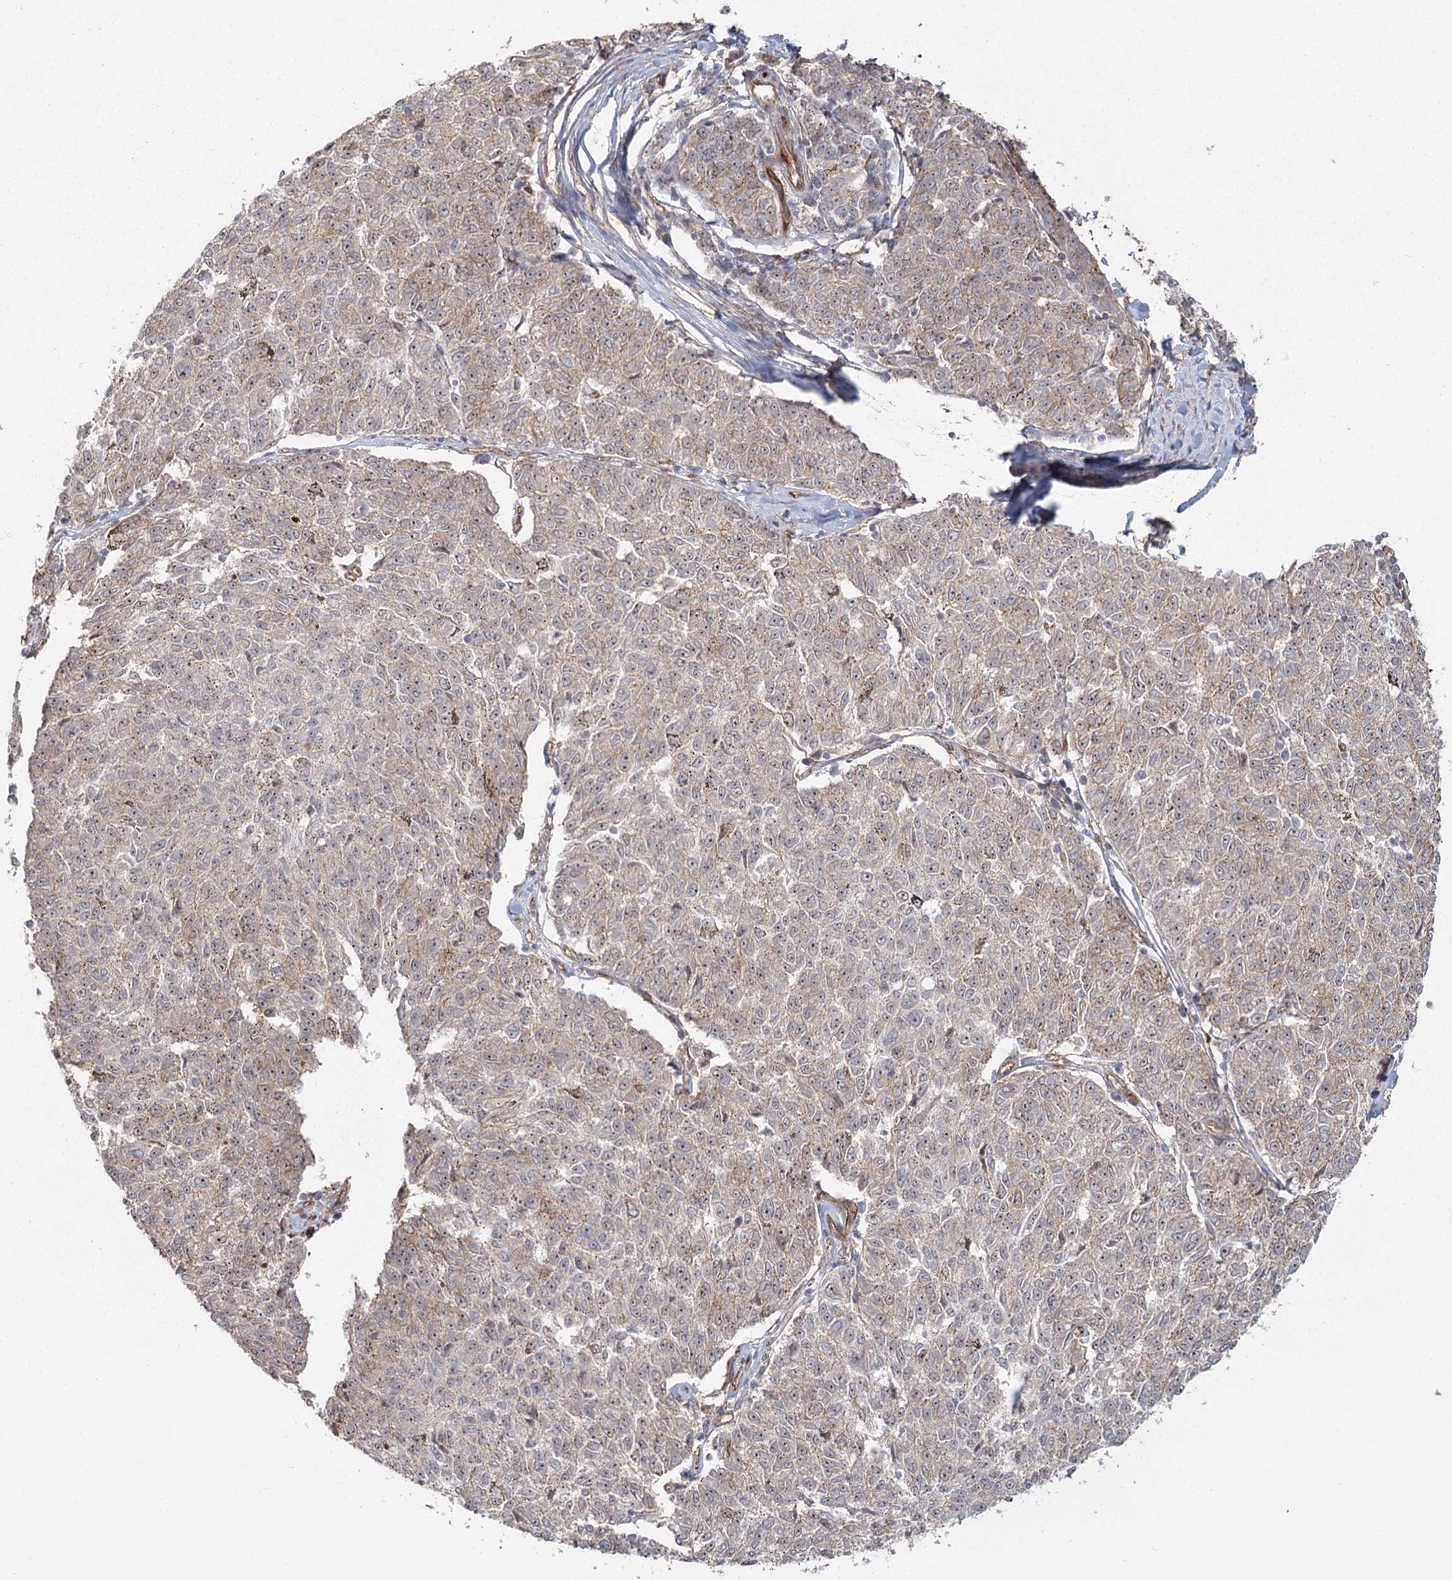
{"staining": {"intensity": "weak", "quantity": "25%-75%", "location": "cytoplasmic/membranous"}, "tissue": "melanoma", "cell_type": "Tumor cells", "image_type": "cancer", "snomed": [{"axis": "morphology", "description": "Malignant melanoma, NOS"}, {"axis": "topography", "description": "Skin"}], "caption": "Immunohistochemical staining of malignant melanoma reveals low levels of weak cytoplasmic/membranous expression in about 25%-75% of tumor cells.", "gene": "RPP14", "patient": {"sex": "female", "age": 72}}